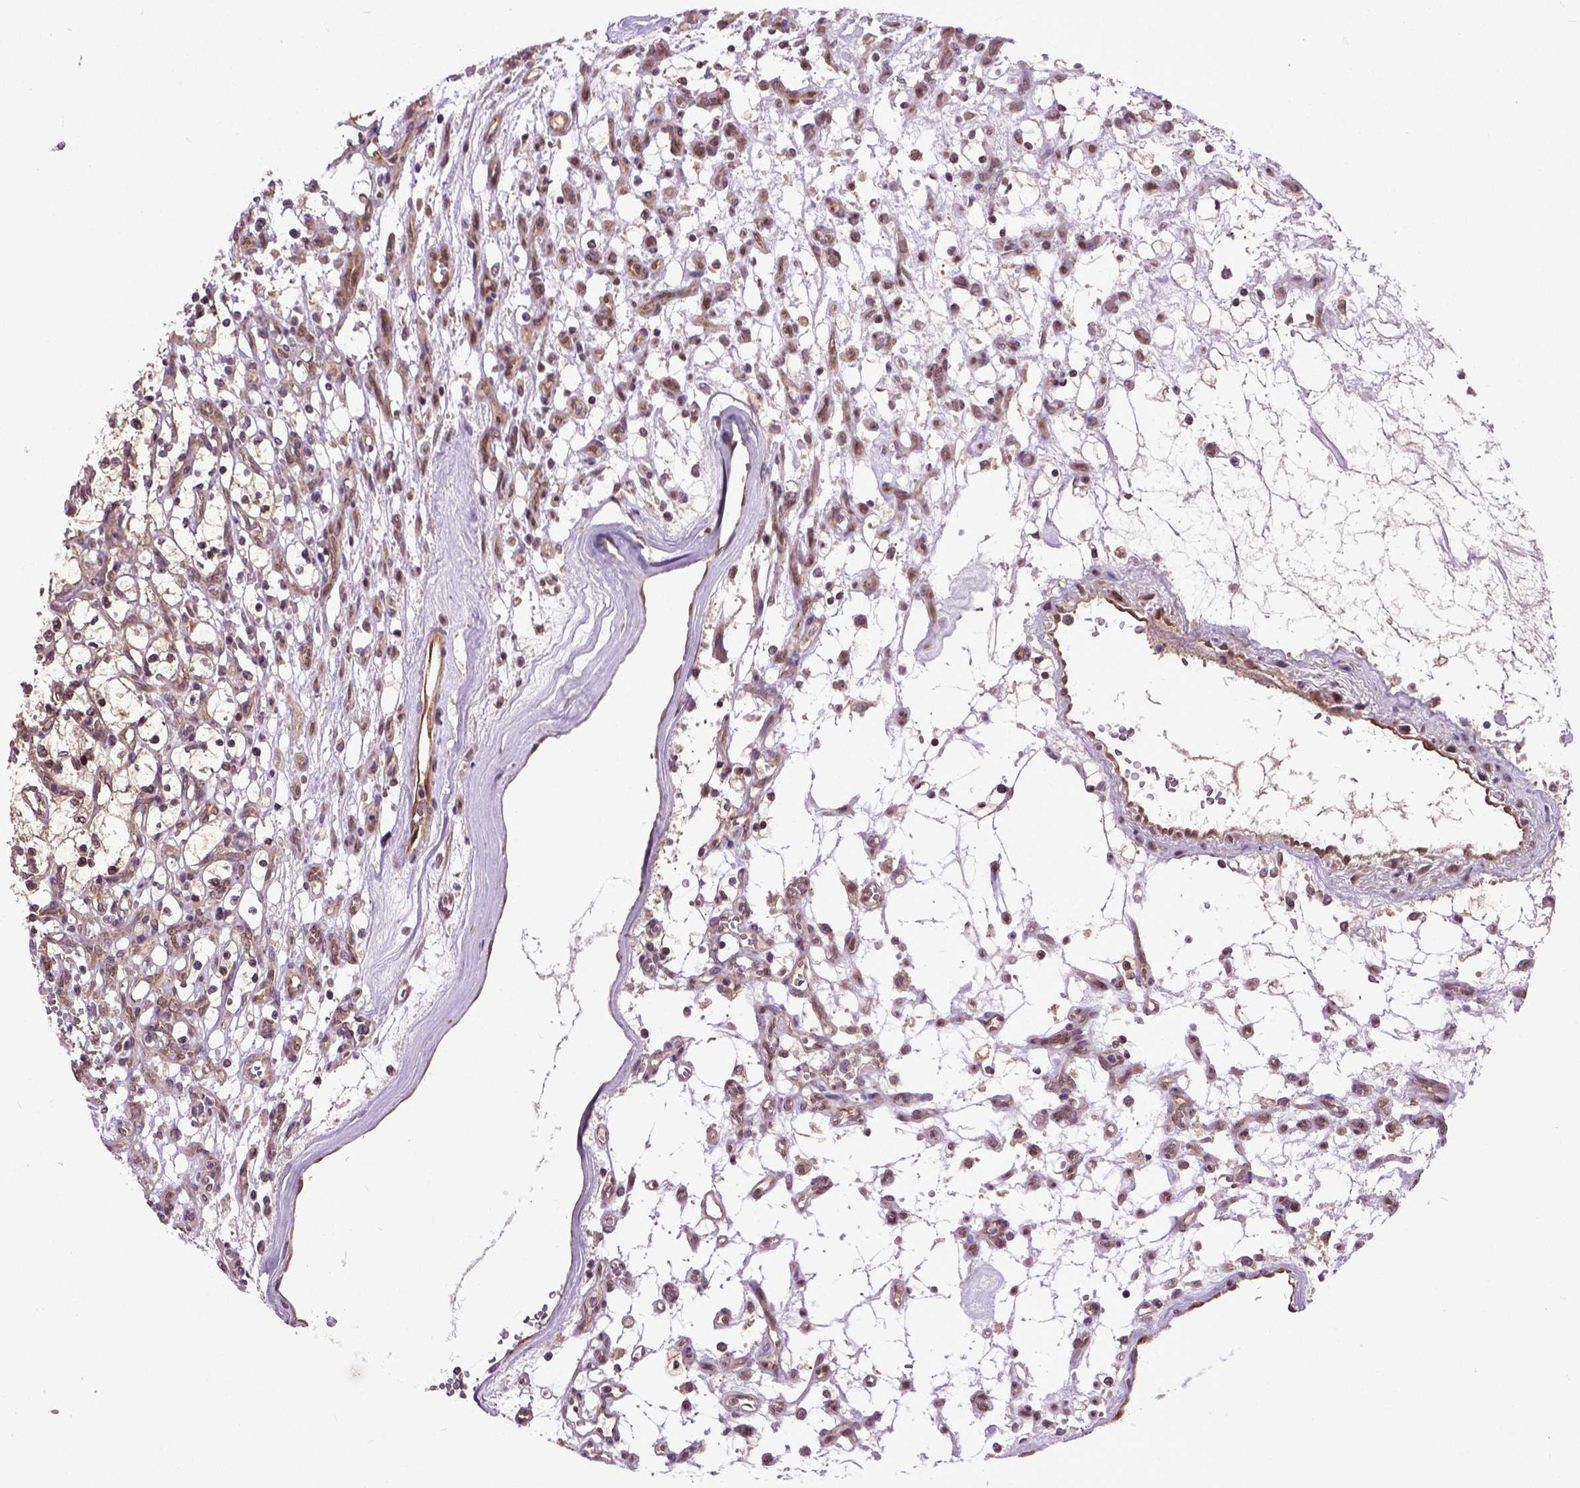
{"staining": {"intensity": "moderate", "quantity": ">75%", "location": "cytoplasmic/membranous,nuclear"}, "tissue": "renal cancer", "cell_type": "Tumor cells", "image_type": "cancer", "snomed": [{"axis": "morphology", "description": "Adenocarcinoma, NOS"}, {"axis": "topography", "description": "Kidney"}], "caption": "This image shows immunohistochemistry staining of human renal cancer (adenocarcinoma), with medium moderate cytoplasmic/membranous and nuclear staining in approximately >75% of tumor cells.", "gene": "UBA3", "patient": {"sex": "female", "age": 69}}